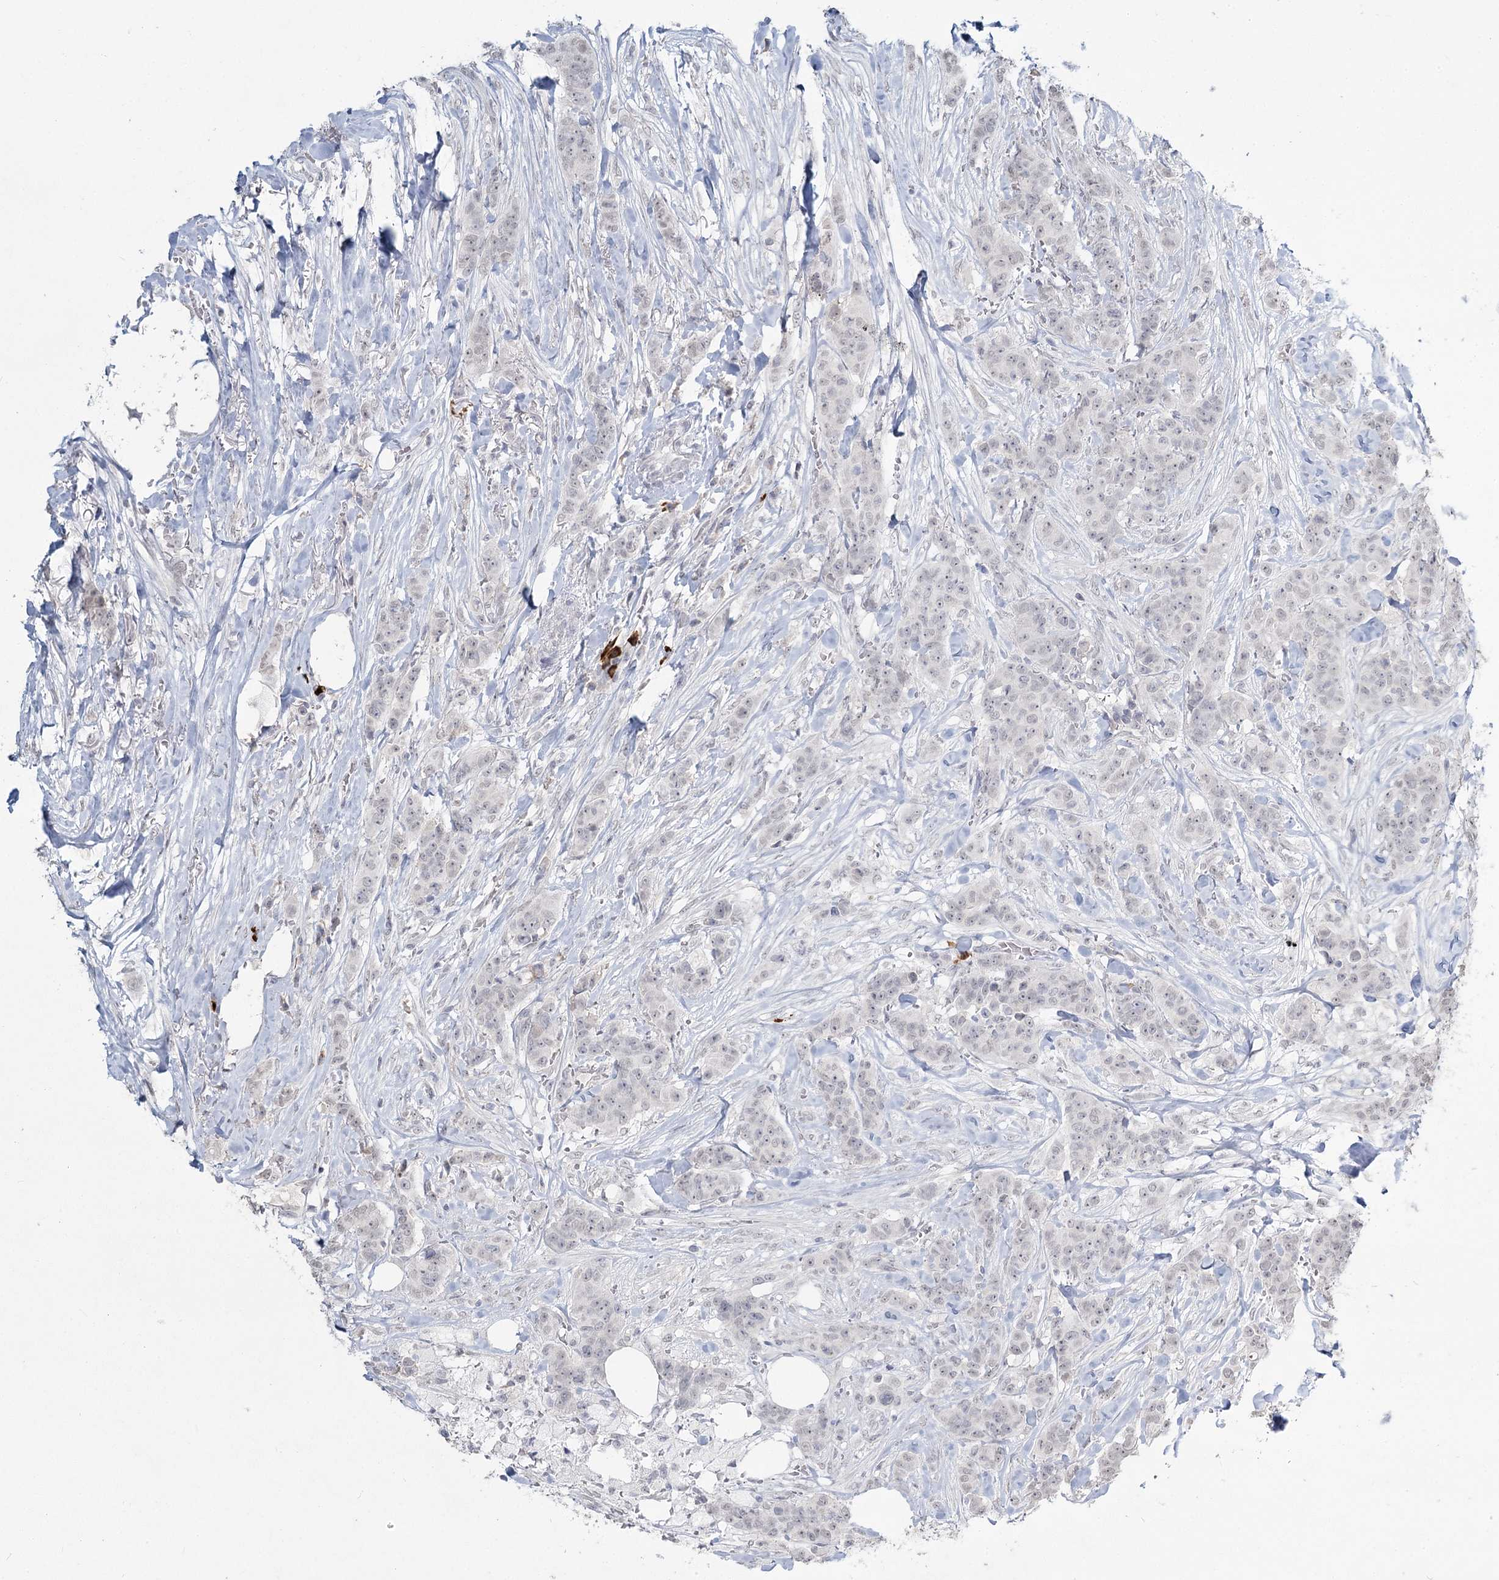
{"staining": {"intensity": "negative", "quantity": "none", "location": "none"}, "tissue": "breast cancer", "cell_type": "Tumor cells", "image_type": "cancer", "snomed": [{"axis": "morphology", "description": "Duct carcinoma"}, {"axis": "topography", "description": "Breast"}], "caption": "Immunohistochemistry histopathology image of neoplastic tissue: human infiltrating ductal carcinoma (breast) stained with DAB reveals no significant protein positivity in tumor cells.", "gene": "LY6G5C", "patient": {"sex": "female", "age": 40}}